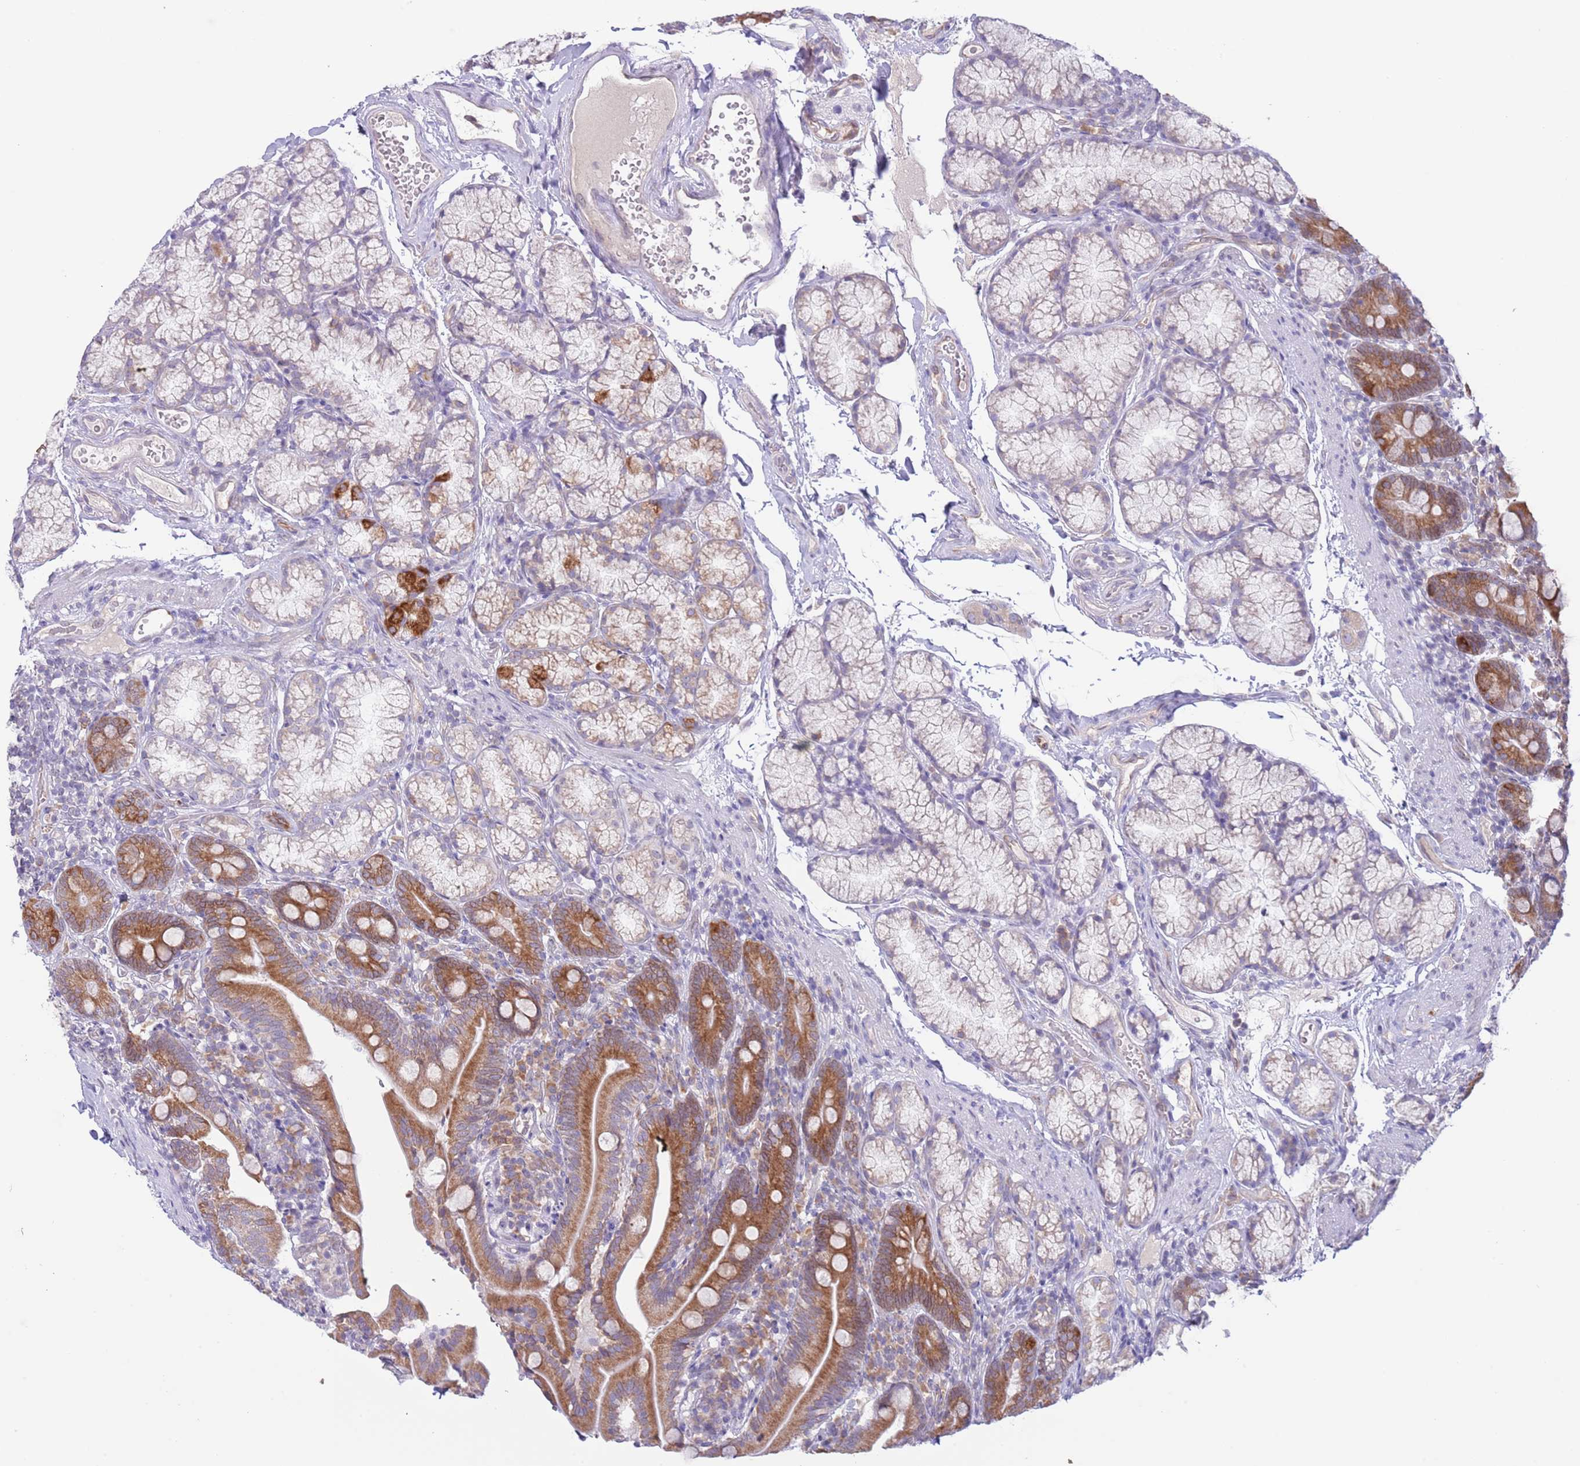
{"staining": {"intensity": "strong", "quantity": "25%-75%", "location": "cytoplasmic/membranous"}, "tissue": "duodenum", "cell_type": "Glandular cells", "image_type": "normal", "snomed": [{"axis": "morphology", "description": "Normal tissue, NOS"}, {"axis": "topography", "description": "Duodenum"}], "caption": "Immunohistochemistry staining of unremarkable duodenum, which shows high levels of strong cytoplasmic/membranous staining in approximately 25%-75% of glandular cells indicating strong cytoplasmic/membranous protein positivity. The staining was performed using DAB (3,3'-diaminobenzidine) (brown) for protein detection and nuclei were counterstained in hematoxylin (blue).", "gene": "EBPL", "patient": {"sex": "female", "age": 67}}